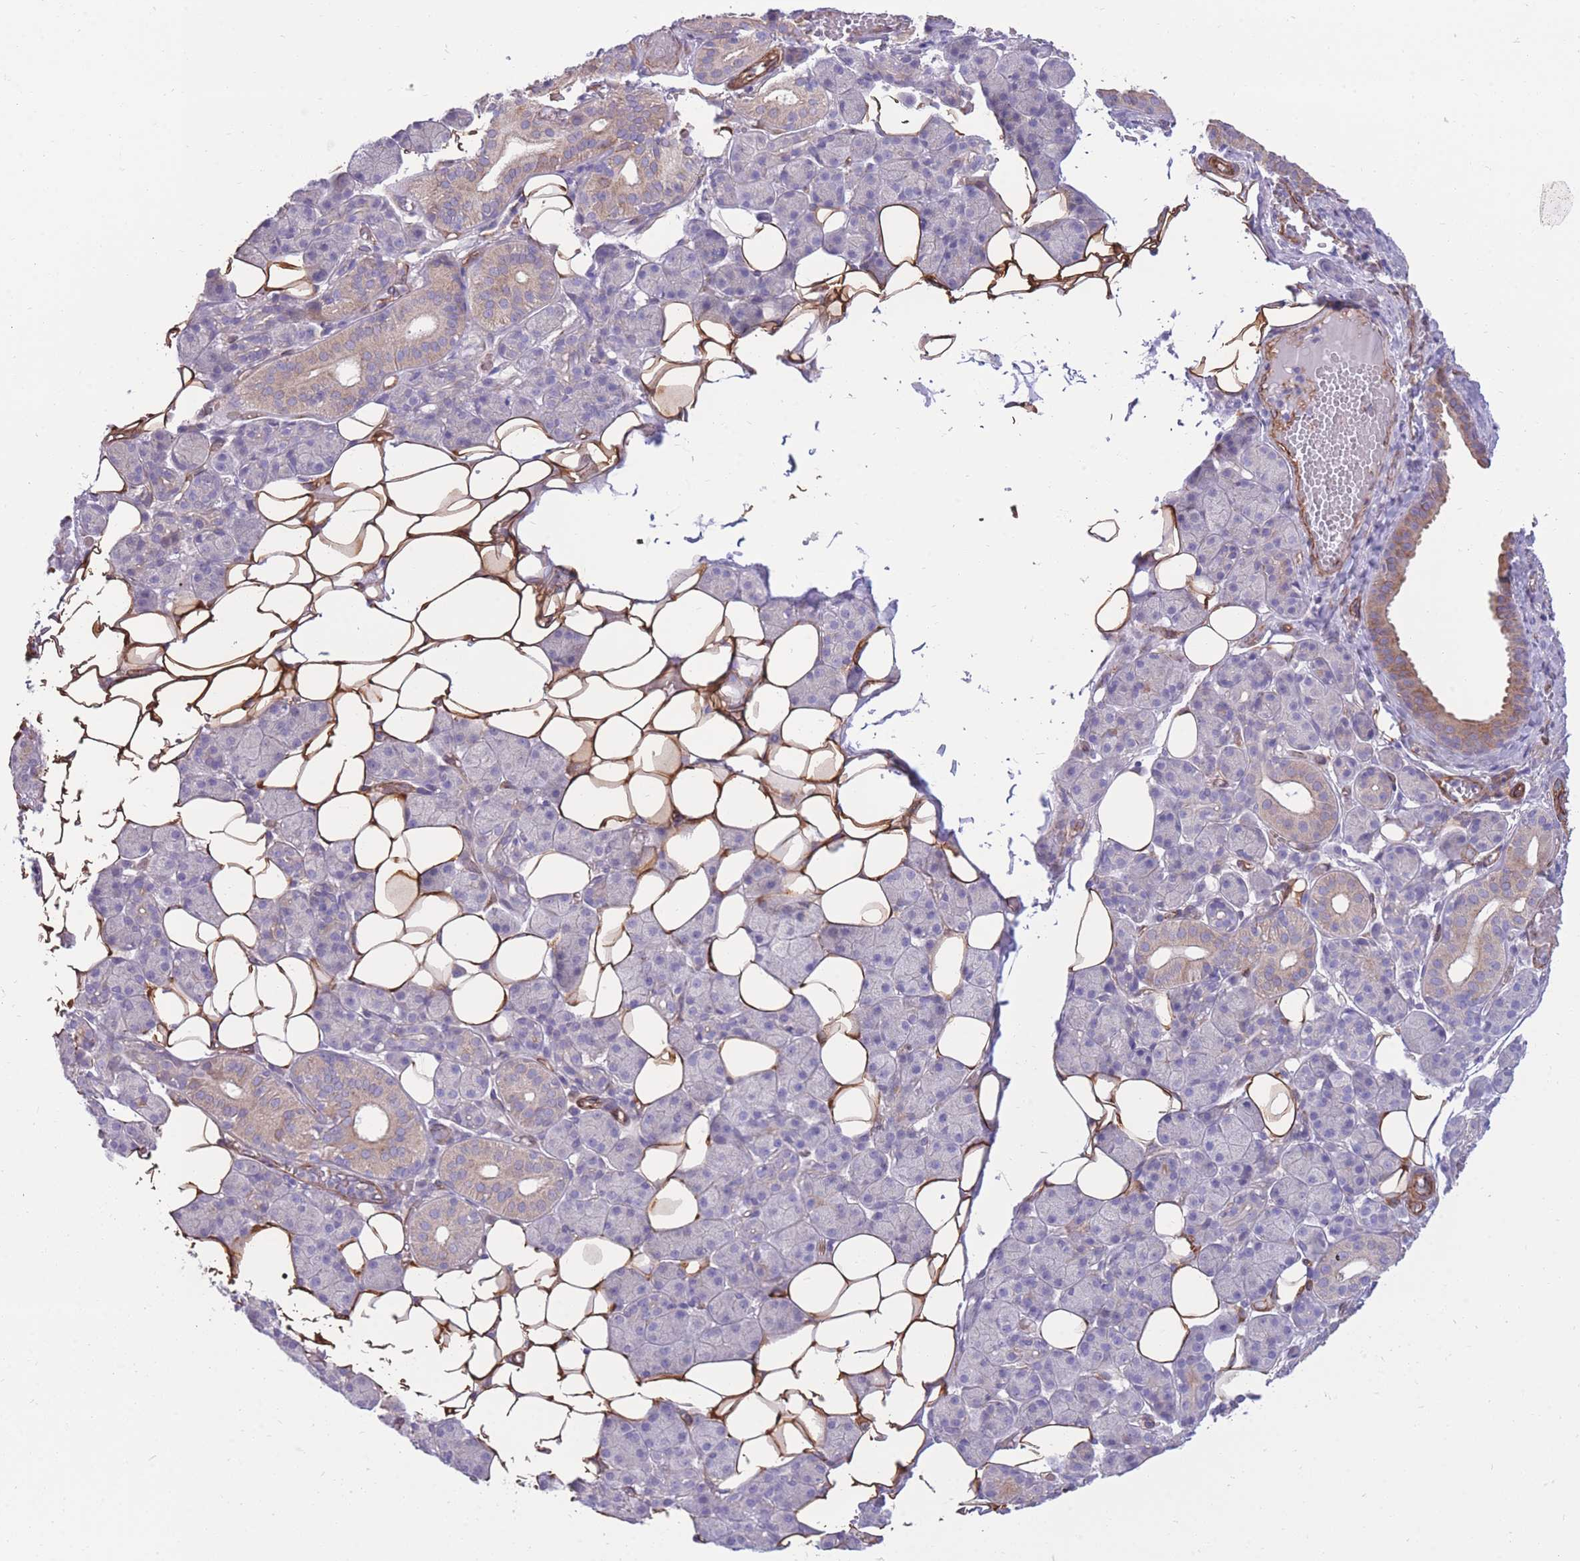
{"staining": {"intensity": "weak", "quantity": "<25%", "location": "cytoplasmic/membranous"}, "tissue": "salivary gland", "cell_type": "Glandular cells", "image_type": "normal", "snomed": [{"axis": "morphology", "description": "Normal tissue, NOS"}, {"axis": "topography", "description": "Salivary gland"}], "caption": "Glandular cells show no significant protein staining in unremarkable salivary gland.", "gene": "RGS11", "patient": {"sex": "female", "age": 33}}